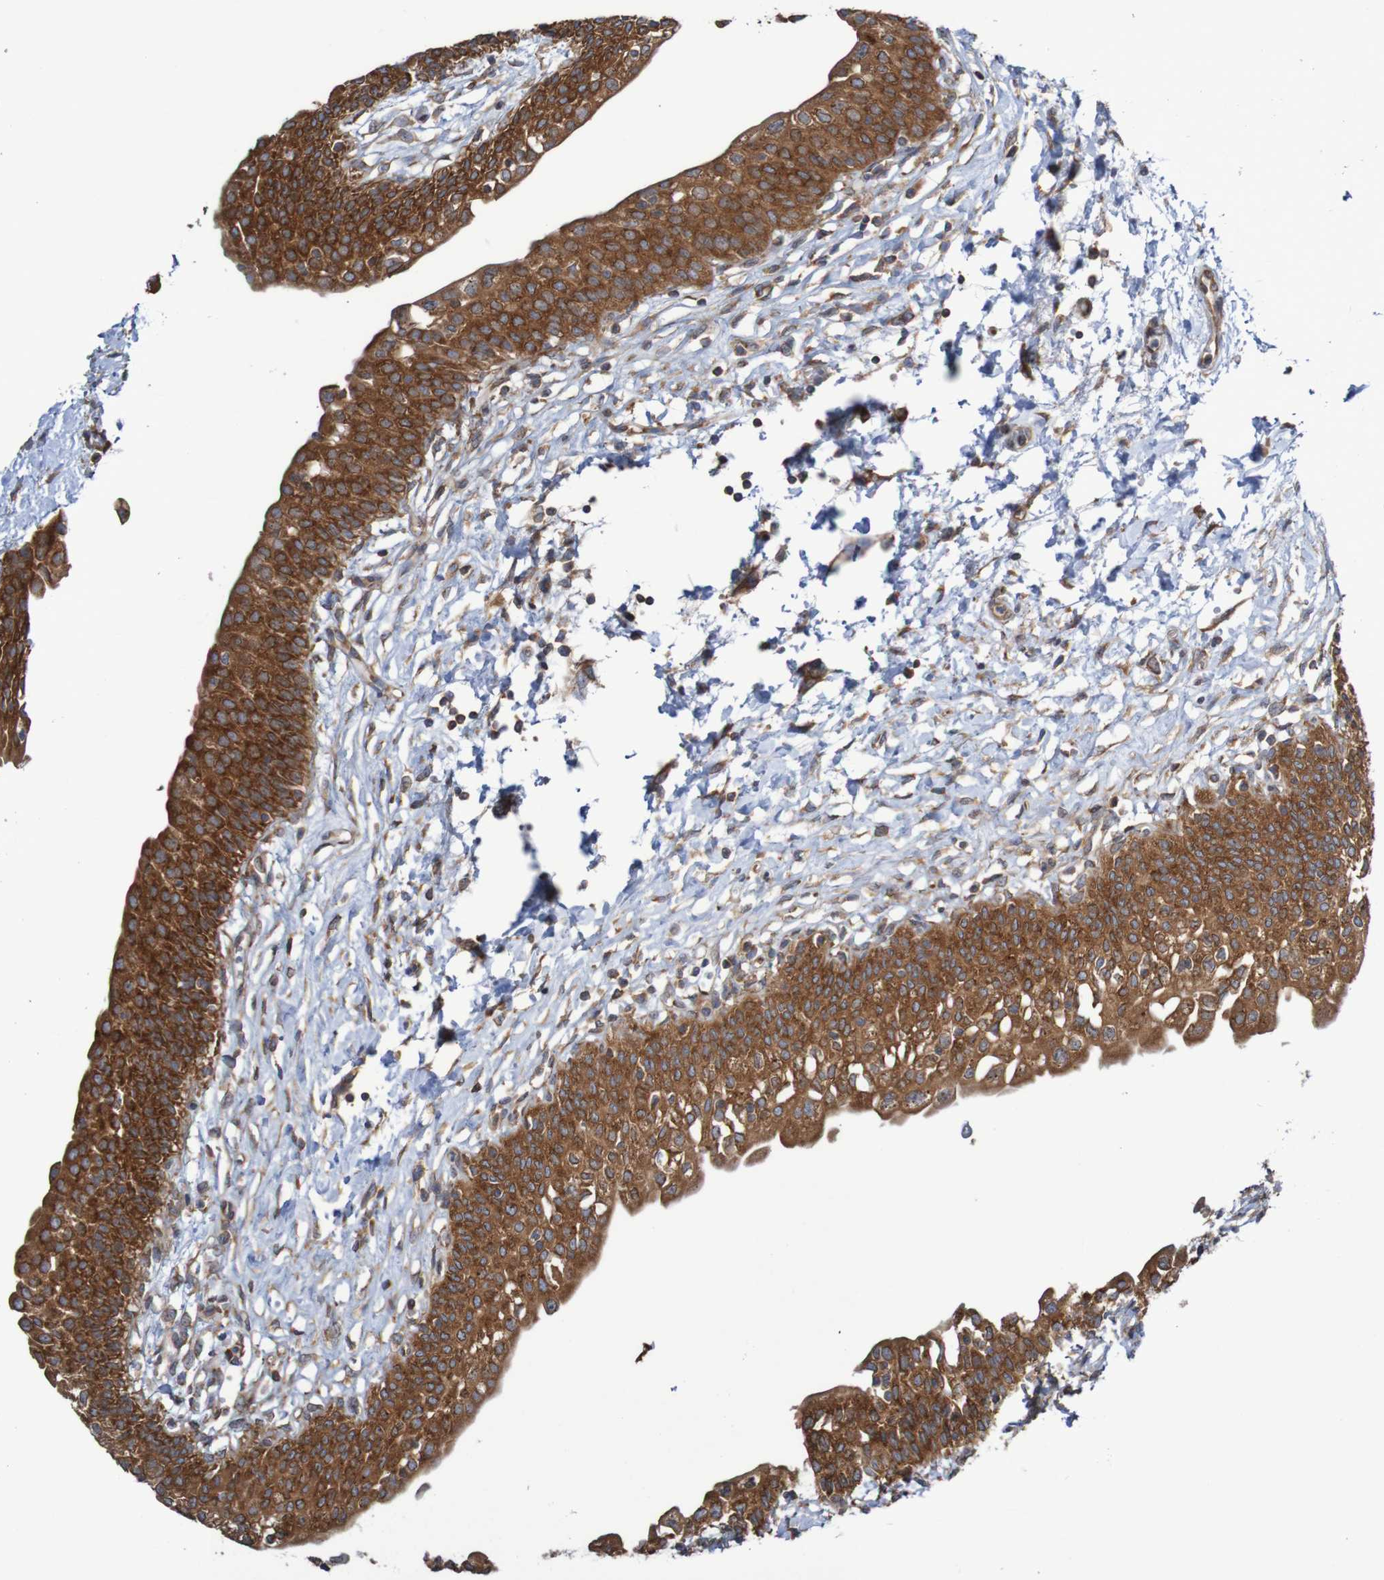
{"staining": {"intensity": "strong", "quantity": ">75%", "location": "cytoplasmic/membranous"}, "tissue": "urinary bladder", "cell_type": "Urothelial cells", "image_type": "normal", "snomed": [{"axis": "morphology", "description": "Normal tissue, NOS"}, {"axis": "topography", "description": "Urinary bladder"}], "caption": "Strong cytoplasmic/membranous protein expression is identified in about >75% of urothelial cells in urinary bladder. Using DAB (brown) and hematoxylin (blue) stains, captured at high magnification using brightfield microscopy.", "gene": "LRRC47", "patient": {"sex": "male", "age": 55}}